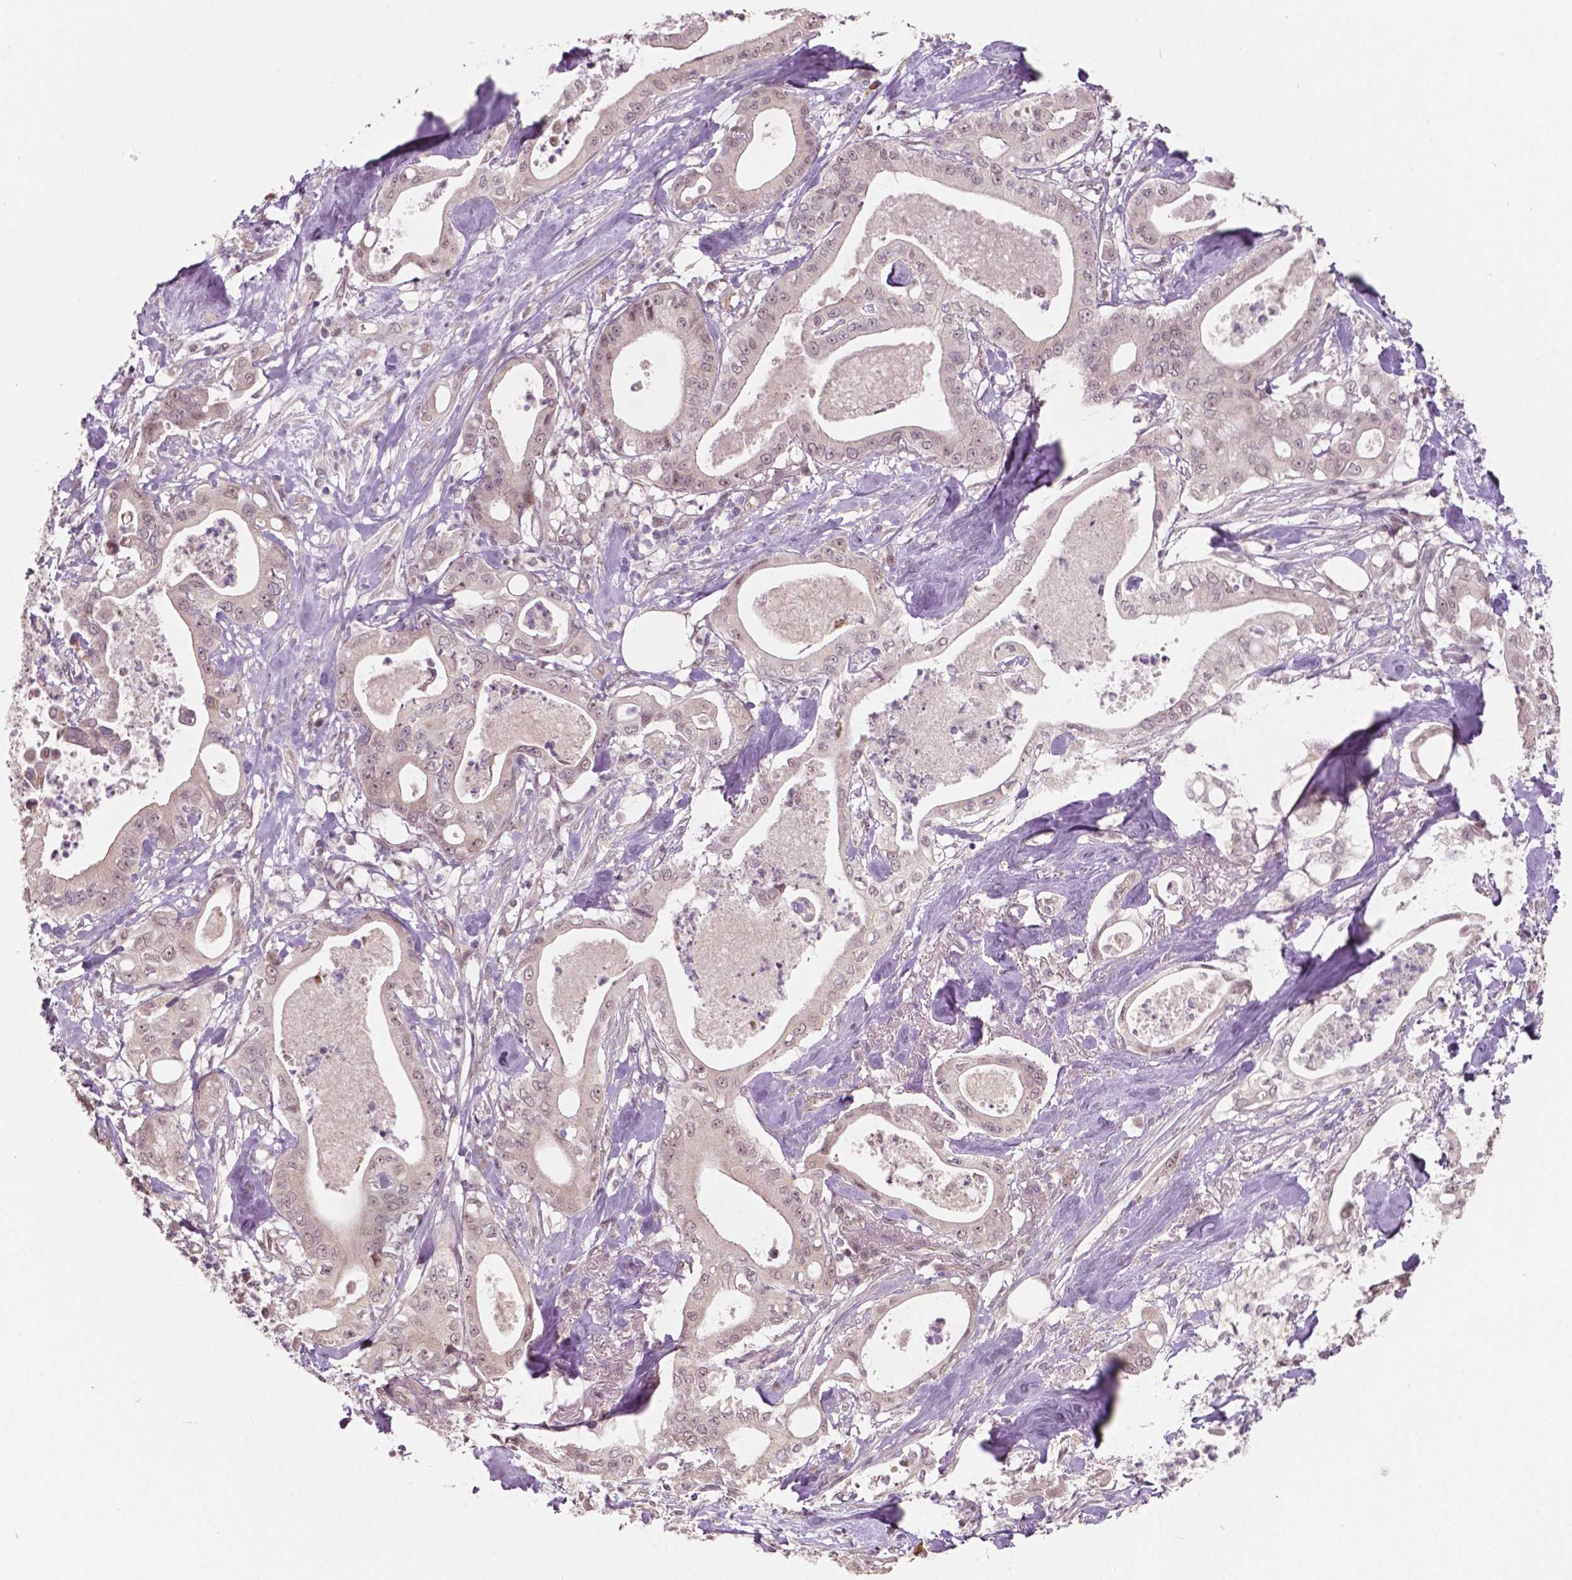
{"staining": {"intensity": "negative", "quantity": "none", "location": "none"}, "tissue": "pancreatic cancer", "cell_type": "Tumor cells", "image_type": "cancer", "snomed": [{"axis": "morphology", "description": "Adenocarcinoma, NOS"}, {"axis": "topography", "description": "Pancreas"}], "caption": "DAB immunohistochemical staining of human adenocarcinoma (pancreatic) exhibits no significant staining in tumor cells.", "gene": "HMBOX1", "patient": {"sex": "male", "age": 71}}